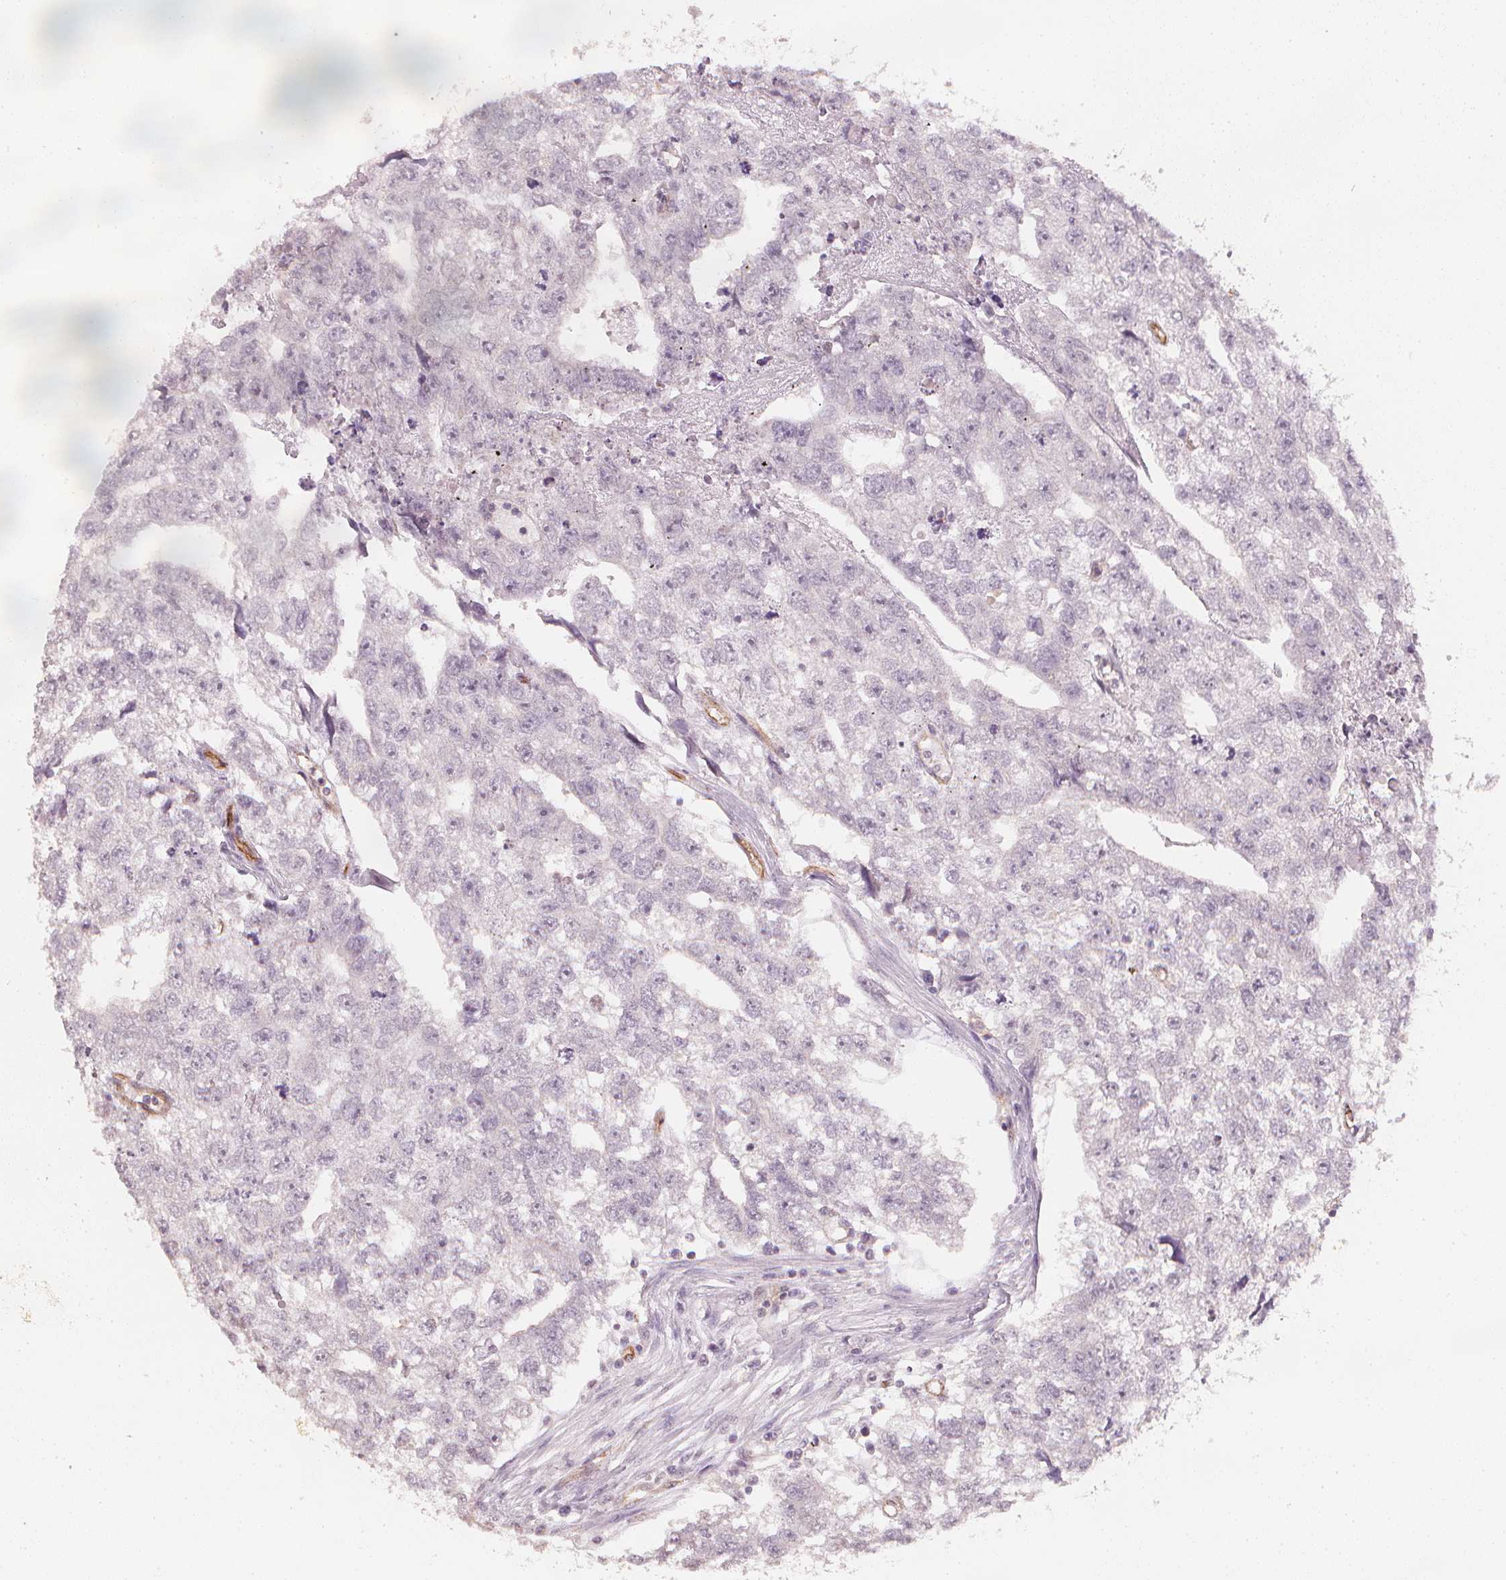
{"staining": {"intensity": "negative", "quantity": "none", "location": "none"}, "tissue": "testis cancer", "cell_type": "Tumor cells", "image_type": "cancer", "snomed": [{"axis": "morphology", "description": "Carcinoma, Embryonal, NOS"}, {"axis": "morphology", "description": "Teratoma, malignant, NOS"}, {"axis": "topography", "description": "Testis"}], "caption": "There is no significant positivity in tumor cells of testis cancer. (Stains: DAB immunohistochemistry with hematoxylin counter stain, Microscopy: brightfield microscopy at high magnification).", "gene": "CIB1", "patient": {"sex": "male", "age": 44}}